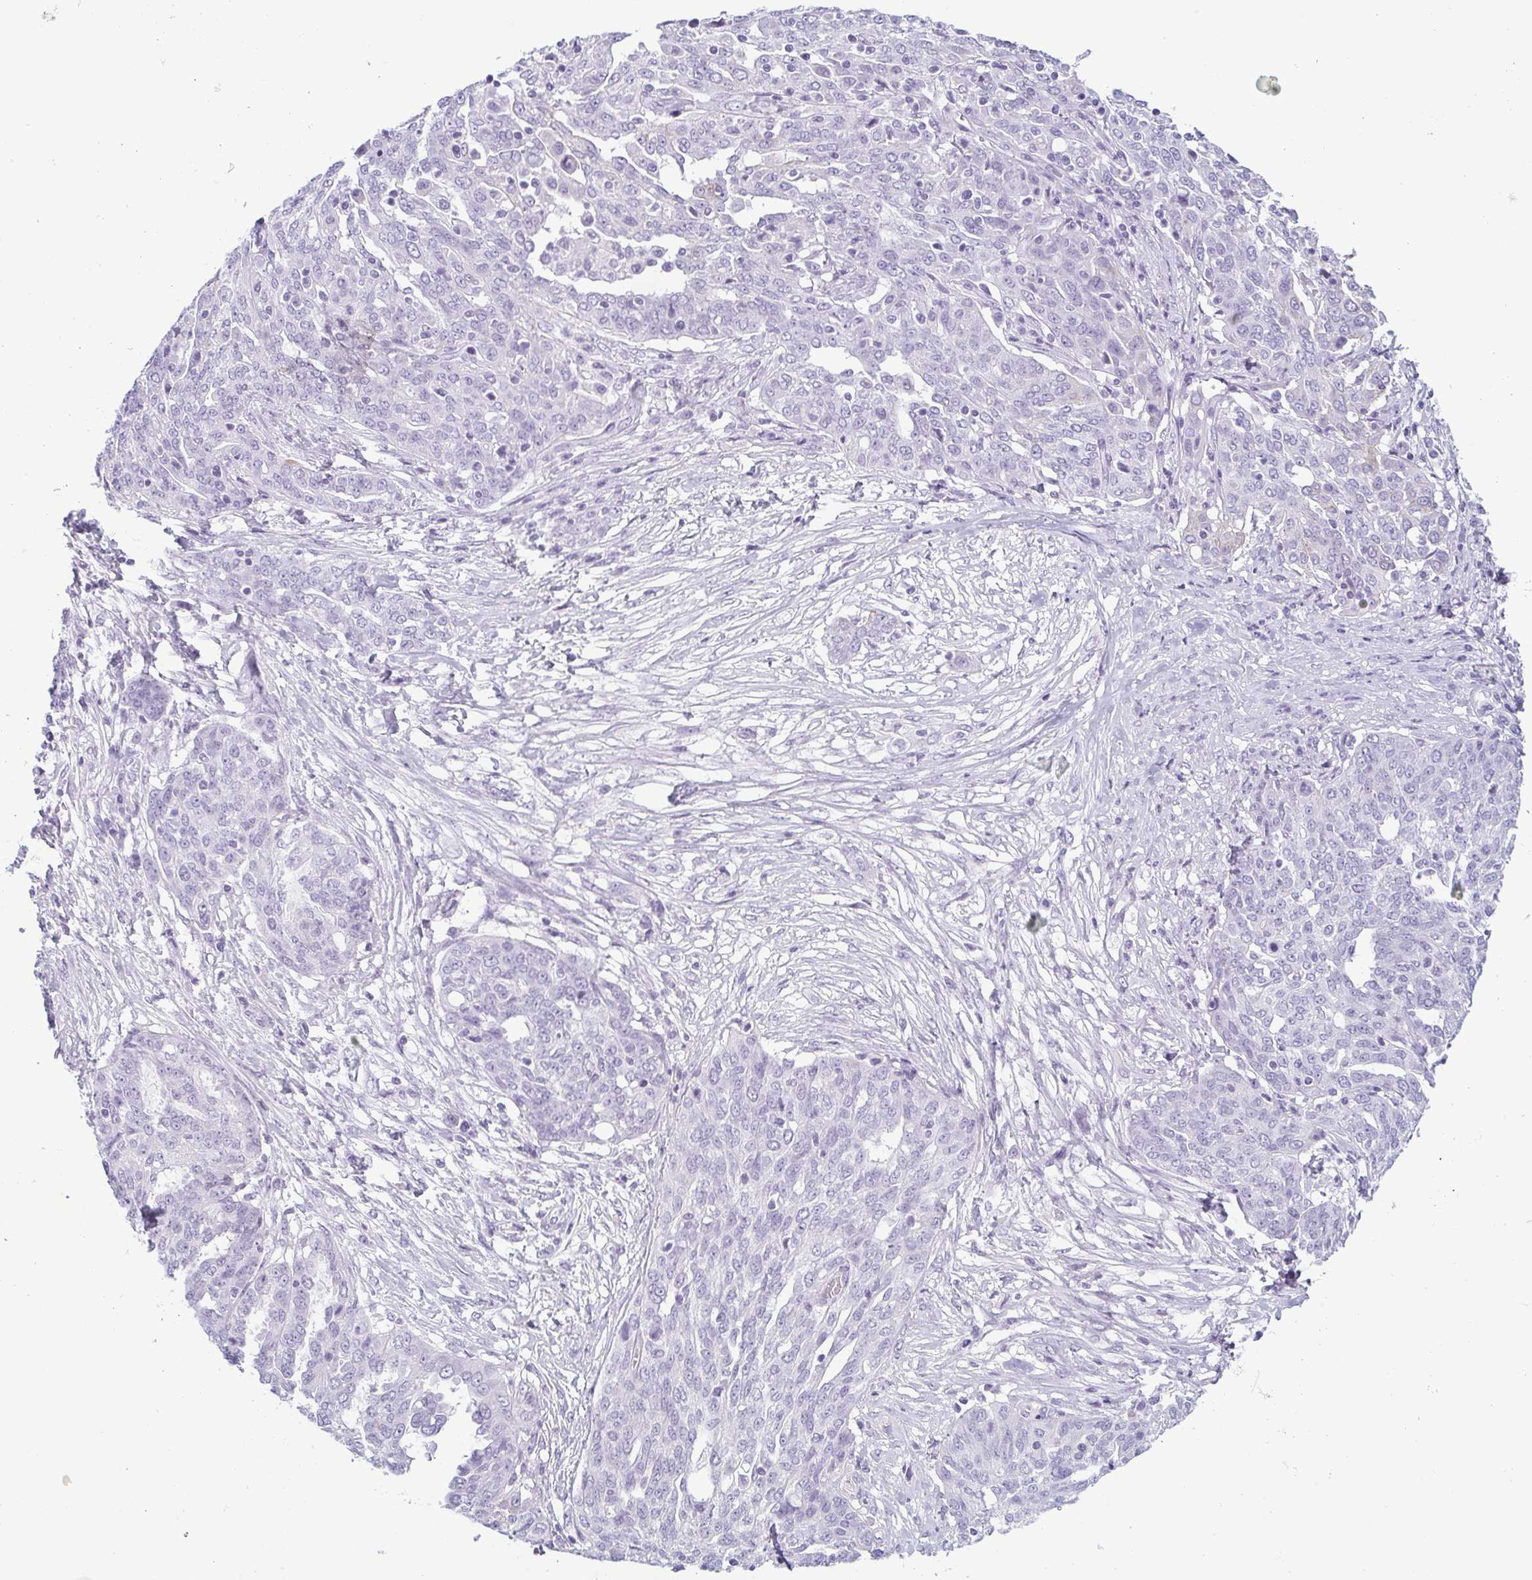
{"staining": {"intensity": "negative", "quantity": "none", "location": "none"}, "tissue": "ovarian cancer", "cell_type": "Tumor cells", "image_type": "cancer", "snomed": [{"axis": "morphology", "description": "Cystadenocarcinoma, serous, NOS"}, {"axis": "topography", "description": "Ovary"}], "caption": "This is an immunohistochemistry micrograph of ovarian cancer (serous cystadenocarcinoma). There is no positivity in tumor cells.", "gene": "KRT78", "patient": {"sex": "female", "age": 67}}